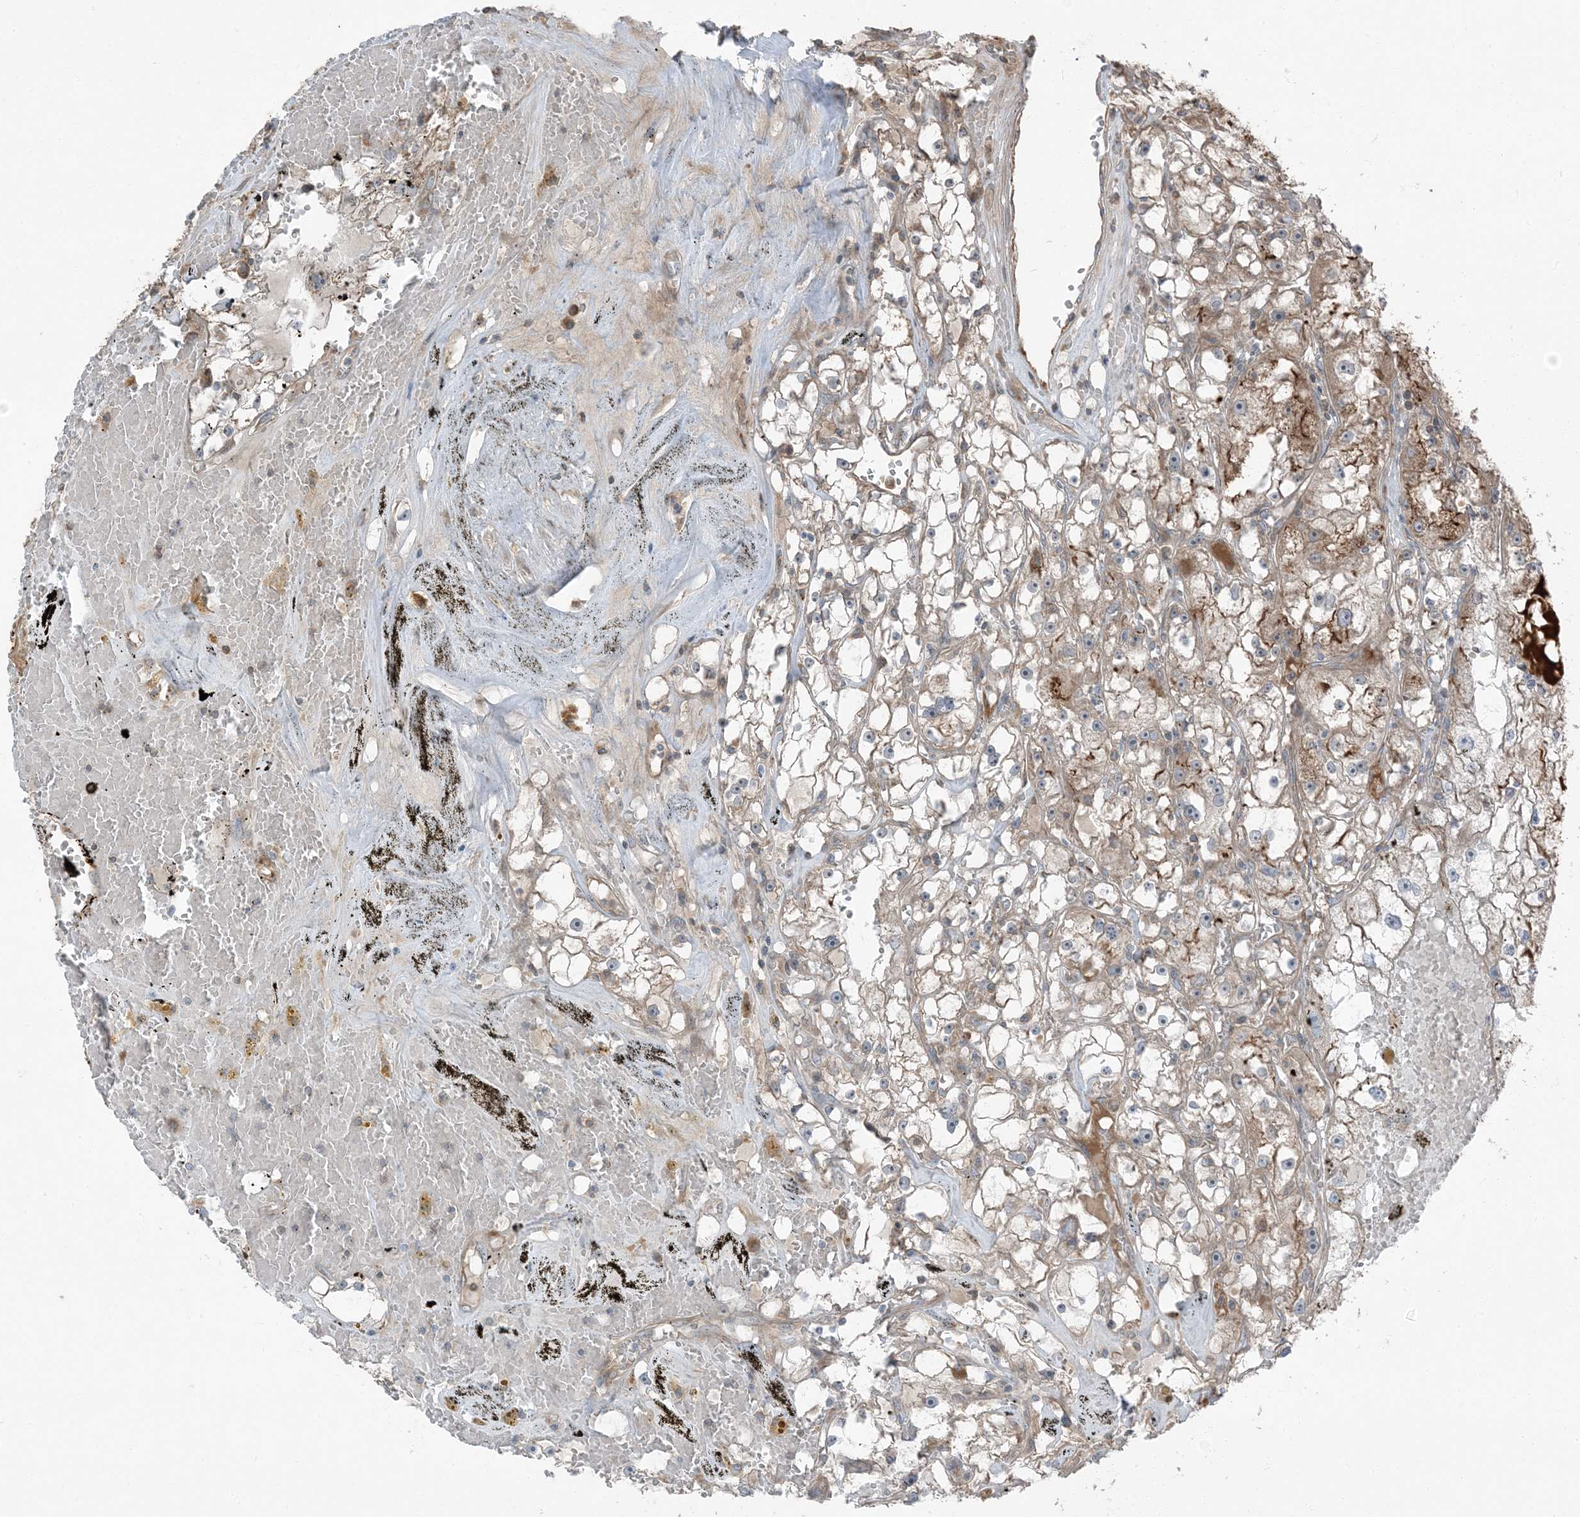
{"staining": {"intensity": "negative", "quantity": "none", "location": "none"}, "tissue": "renal cancer", "cell_type": "Tumor cells", "image_type": "cancer", "snomed": [{"axis": "morphology", "description": "Adenocarcinoma, NOS"}, {"axis": "topography", "description": "Kidney"}], "caption": "This is an immunohistochemistry histopathology image of human renal adenocarcinoma. There is no expression in tumor cells.", "gene": "RAB3GAP1", "patient": {"sex": "male", "age": 56}}